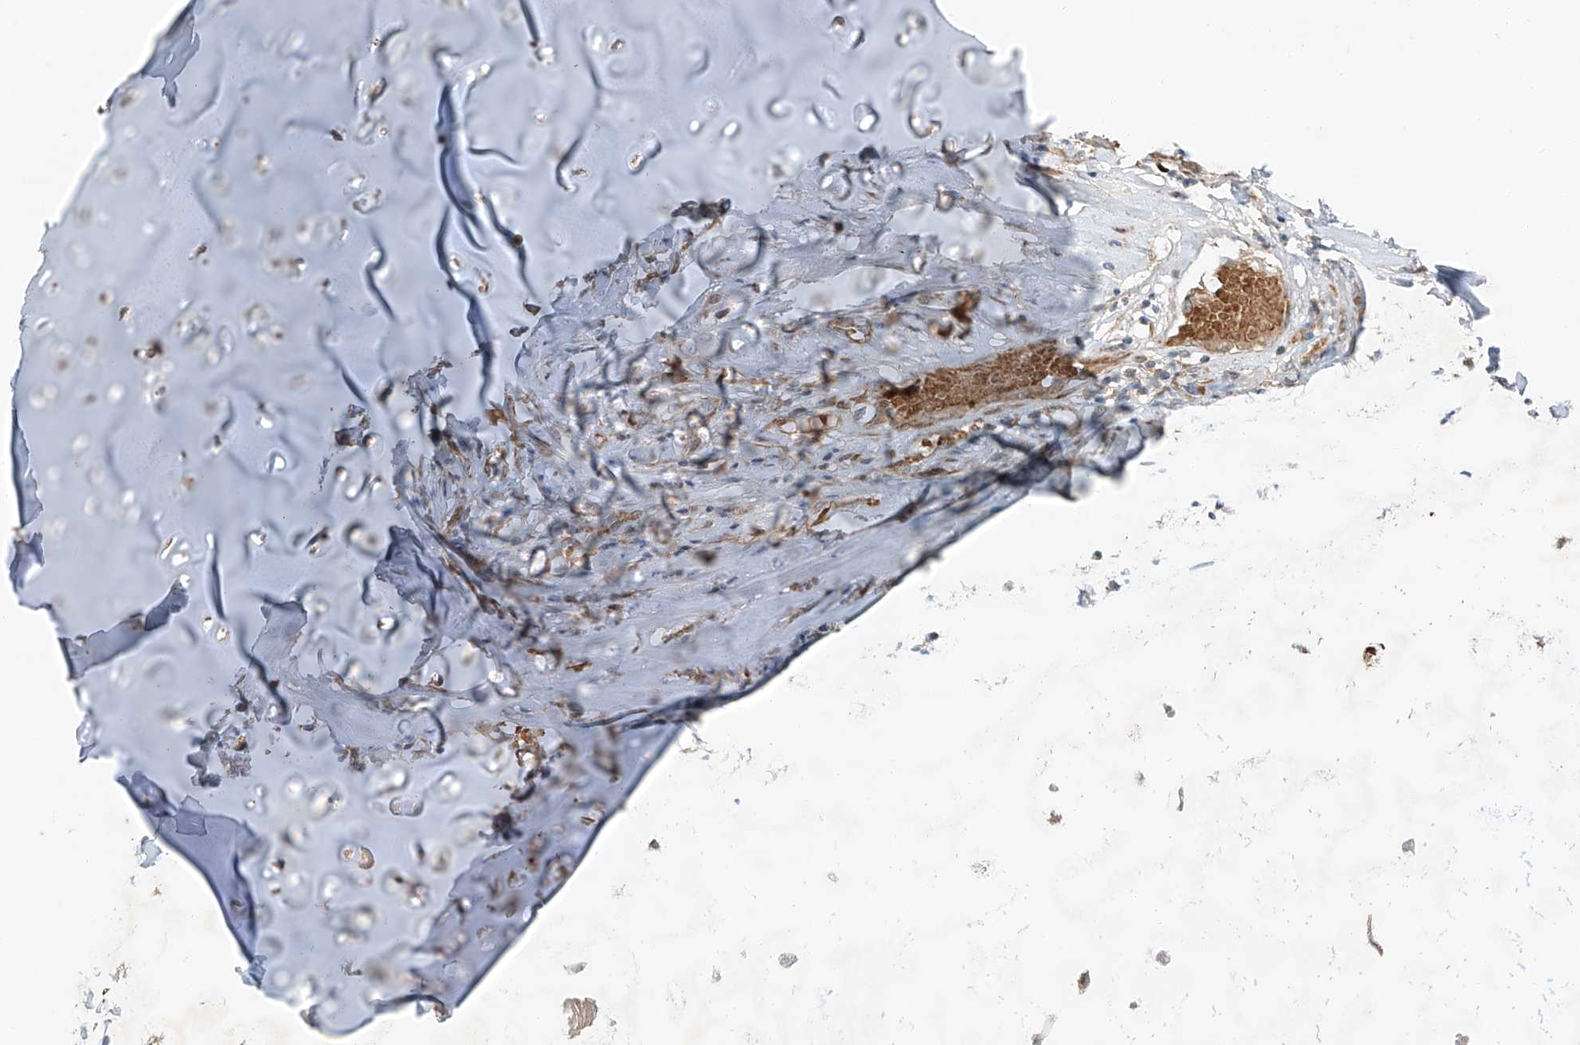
{"staining": {"intensity": "moderate", "quantity": "25%-75%", "location": "cytoplasmic/membranous"}, "tissue": "adipose tissue", "cell_type": "Adipocytes", "image_type": "normal", "snomed": [{"axis": "morphology", "description": "Normal tissue, NOS"}, {"axis": "morphology", "description": "Basal cell carcinoma"}, {"axis": "topography", "description": "Cartilage tissue"}, {"axis": "topography", "description": "Nasopharynx"}, {"axis": "topography", "description": "Oral tissue"}], "caption": "A brown stain highlights moderate cytoplasmic/membranous staining of a protein in adipocytes of normal adipose tissue. The protein is shown in brown color, while the nuclei are stained blue.", "gene": "USF3", "patient": {"sex": "female", "age": 77}}